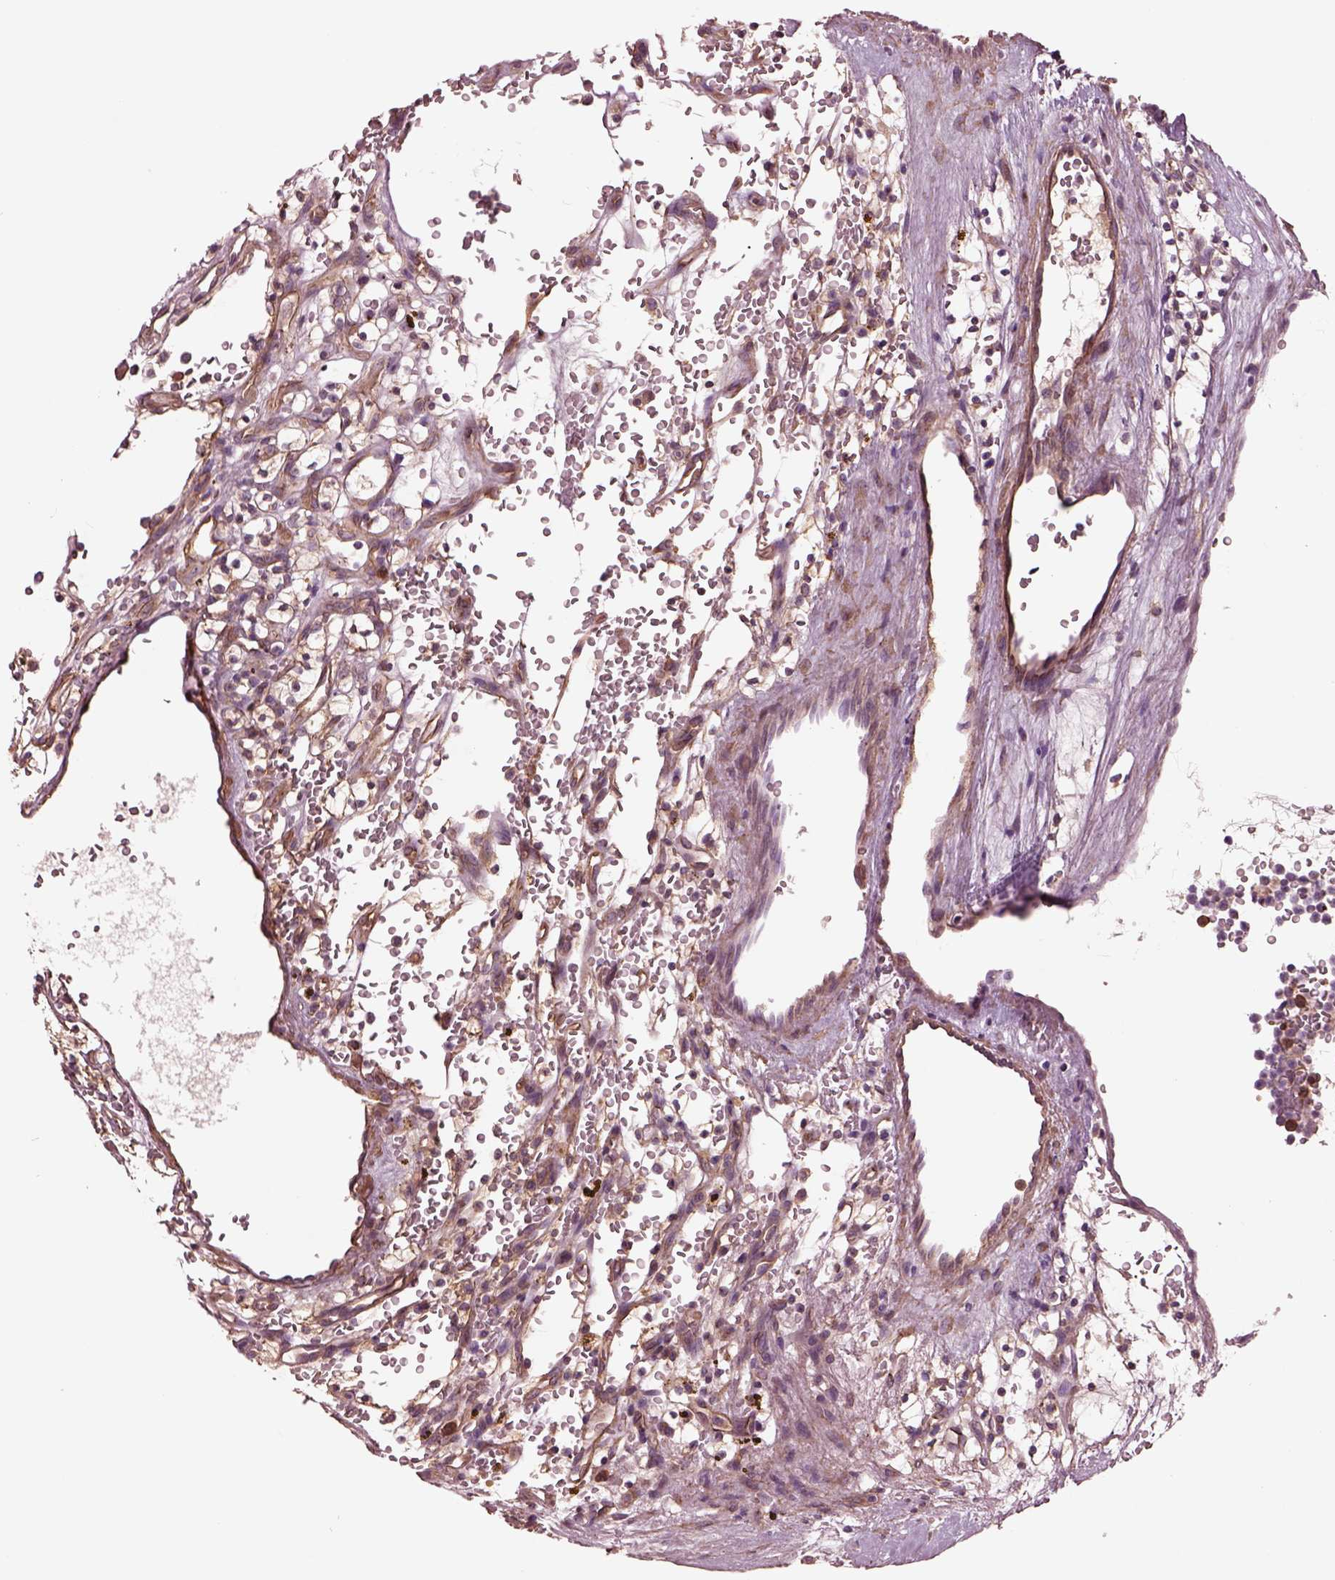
{"staining": {"intensity": "negative", "quantity": "none", "location": "none"}, "tissue": "renal cancer", "cell_type": "Tumor cells", "image_type": "cancer", "snomed": [{"axis": "morphology", "description": "Adenocarcinoma, NOS"}, {"axis": "topography", "description": "Kidney"}], "caption": "A high-resolution image shows IHC staining of renal cancer (adenocarcinoma), which demonstrates no significant positivity in tumor cells.", "gene": "HTR1B", "patient": {"sex": "female", "age": 64}}